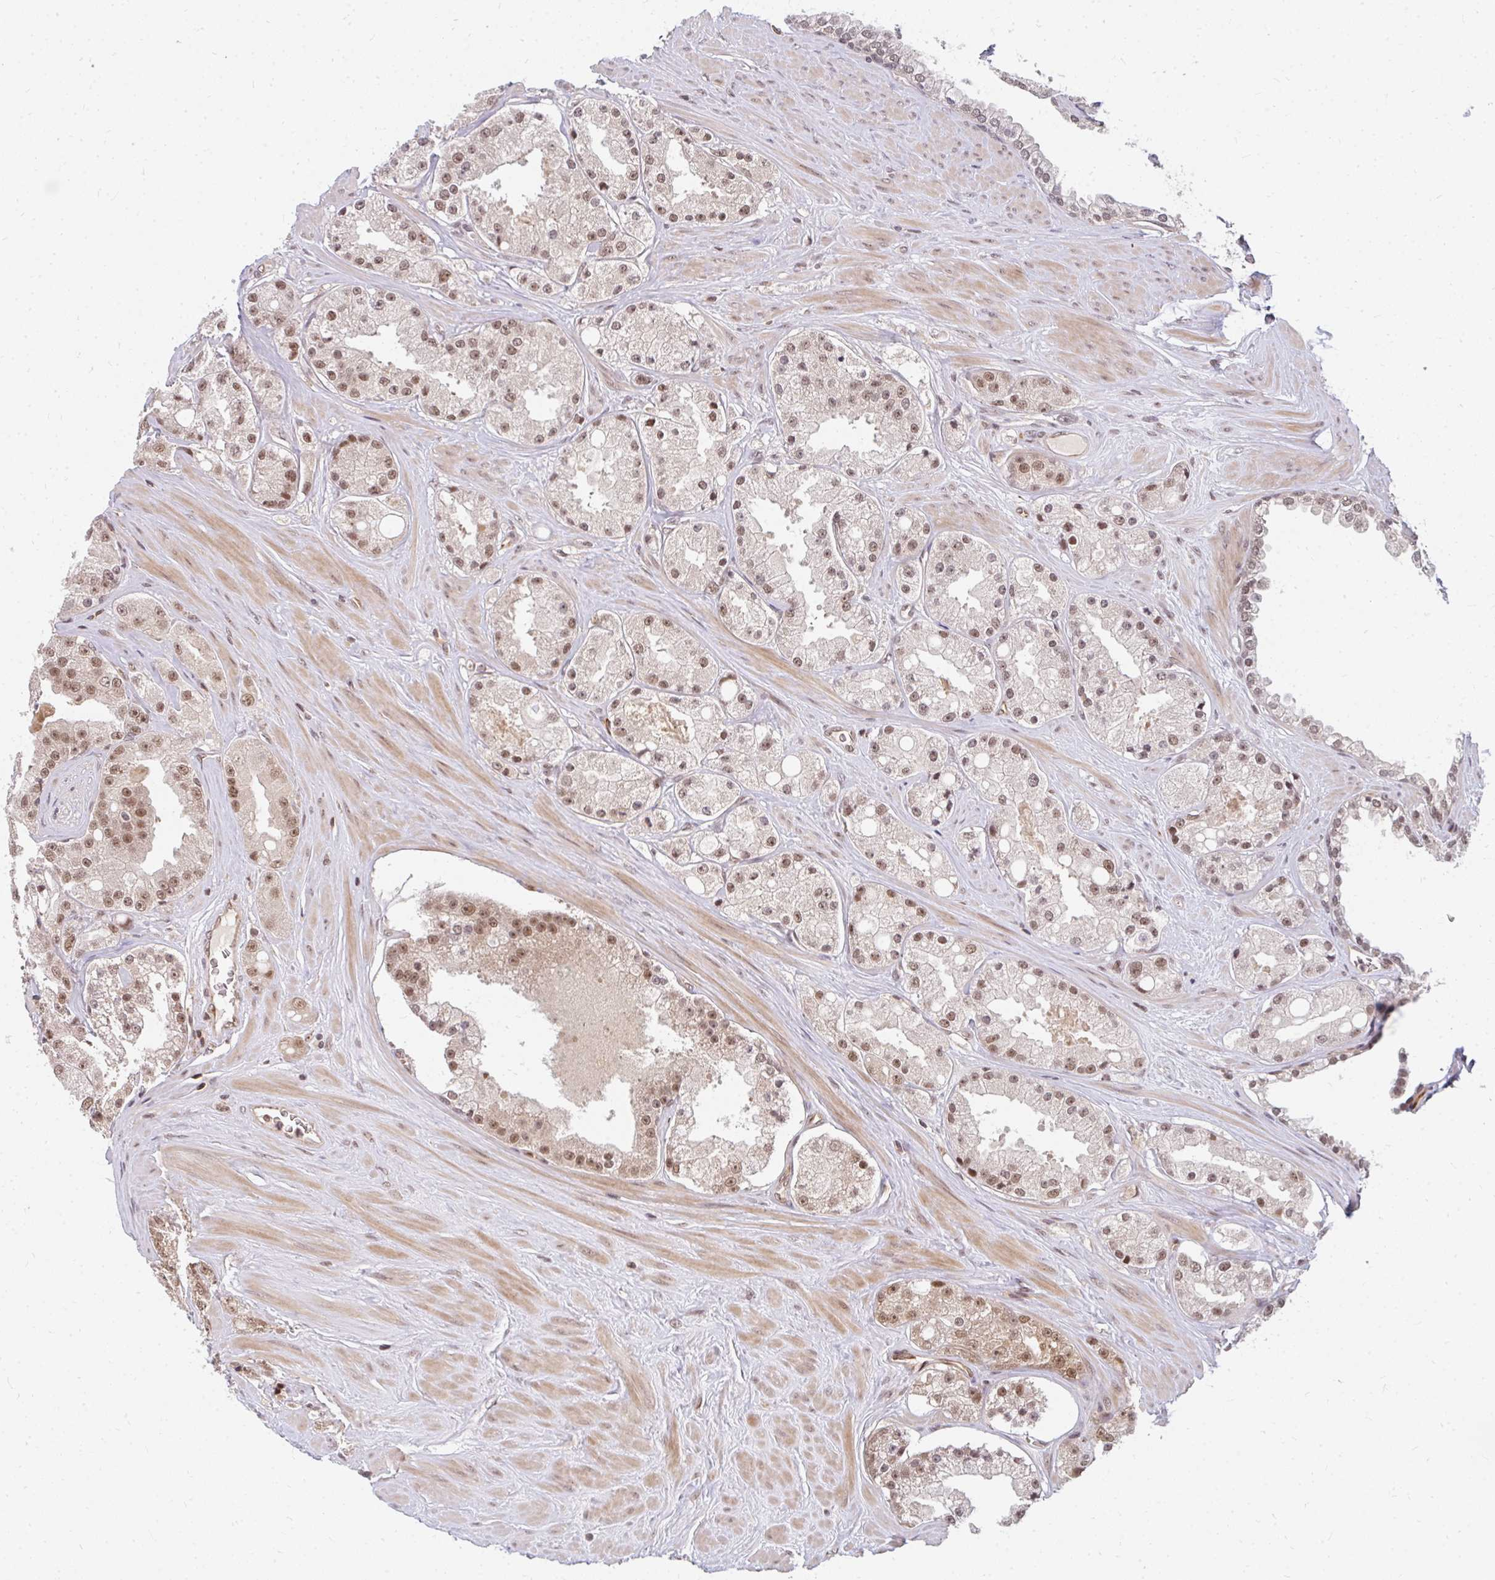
{"staining": {"intensity": "moderate", "quantity": ">75%", "location": "nuclear"}, "tissue": "prostate cancer", "cell_type": "Tumor cells", "image_type": "cancer", "snomed": [{"axis": "morphology", "description": "Adenocarcinoma, High grade"}, {"axis": "topography", "description": "Prostate"}], "caption": "This photomicrograph exhibits prostate high-grade adenocarcinoma stained with immunohistochemistry to label a protein in brown. The nuclear of tumor cells show moderate positivity for the protein. Nuclei are counter-stained blue.", "gene": "GTF3C6", "patient": {"sex": "male", "age": 66}}